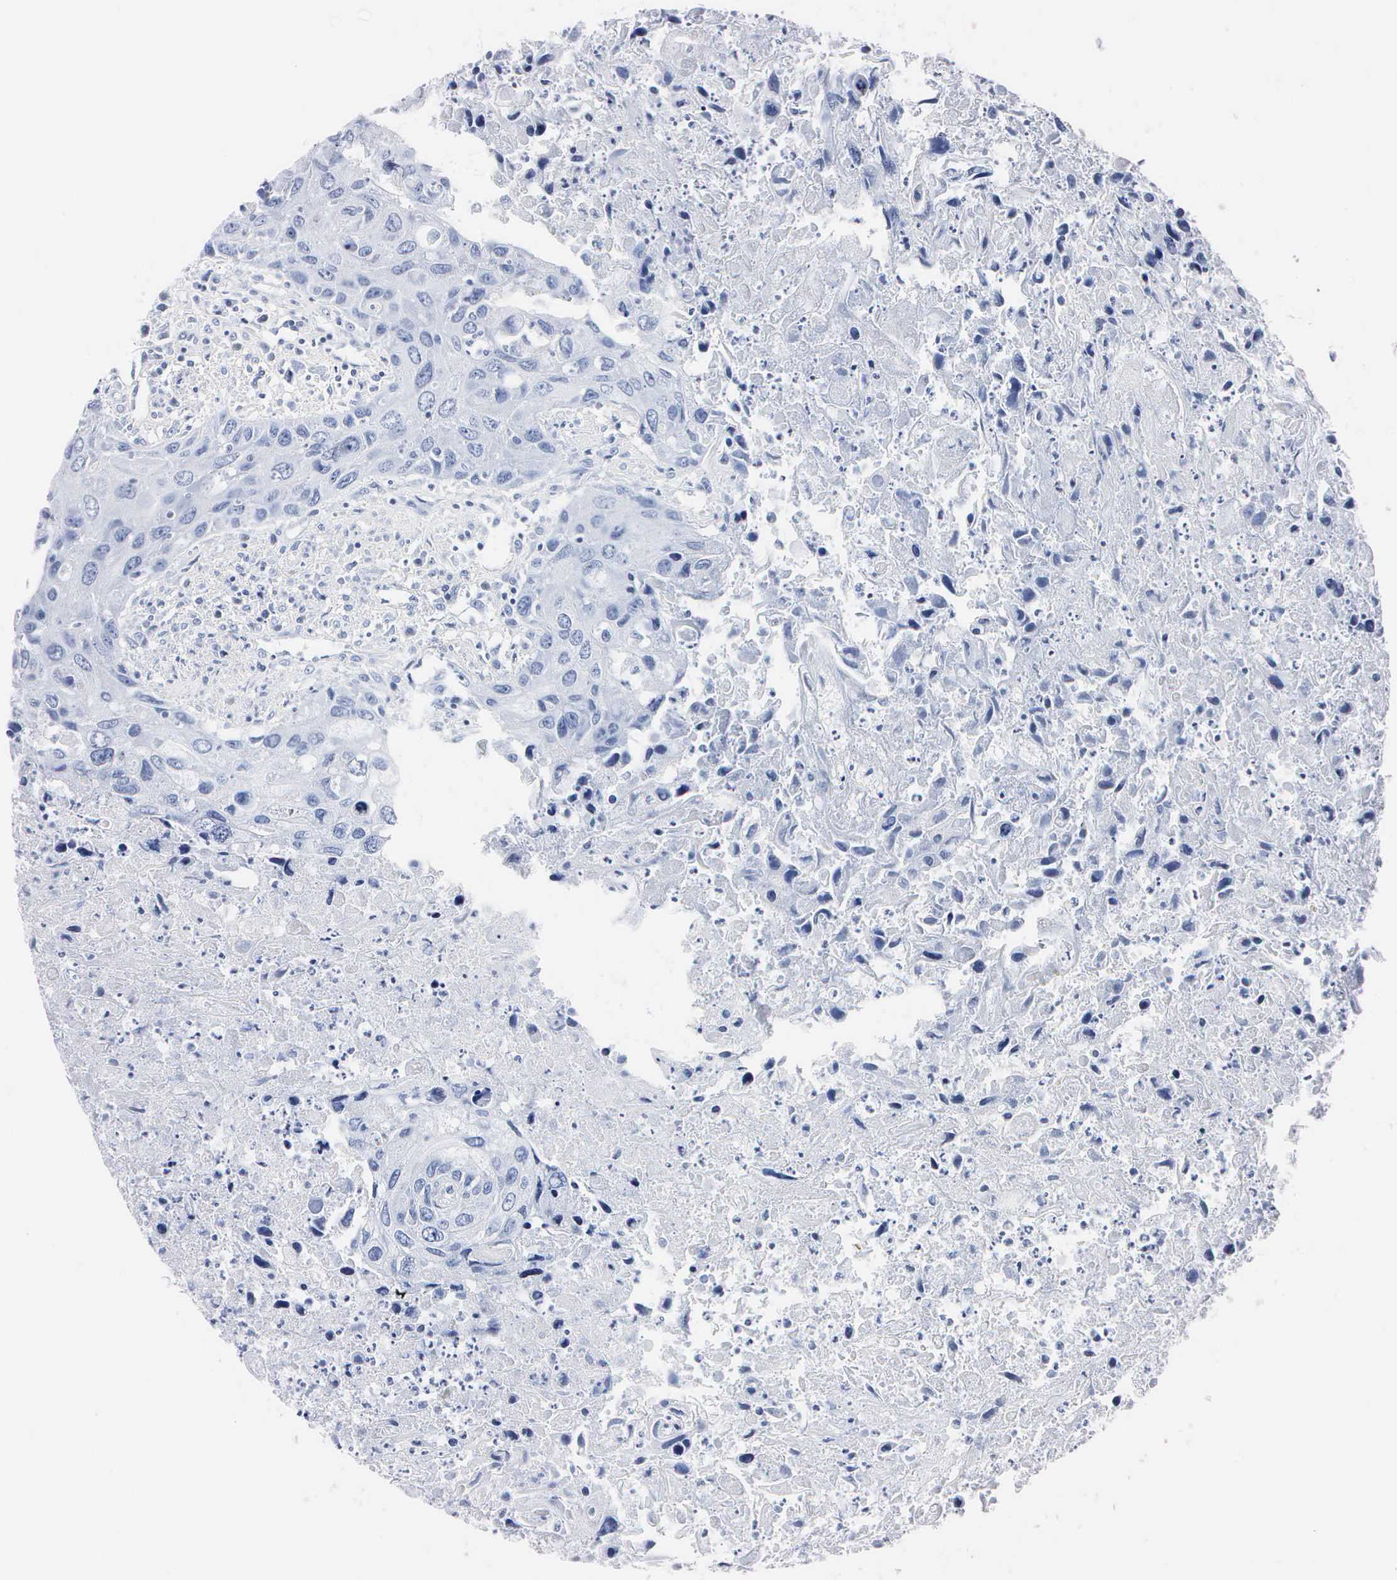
{"staining": {"intensity": "negative", "quantity": "none", "location": "none"}, "tissue": "urothelial cancer", "cell_type": "Tumor cells", "image_type": "cancer", "snomed": [{"axis": "morphology", "description": "Urothelial carcinoma, High grade"}, {"axis": "topography", "description": "Urinary bladder"}], "caption": "High-grade urothelial carcinoma was stained to show a protein in brown. There is no significant positivity in tumor cells. (DAB (3,3'-diaminobenzidine) IHC, high magnification).", "gene": "MB", "patient": {"sex": "male", "age": 71}}